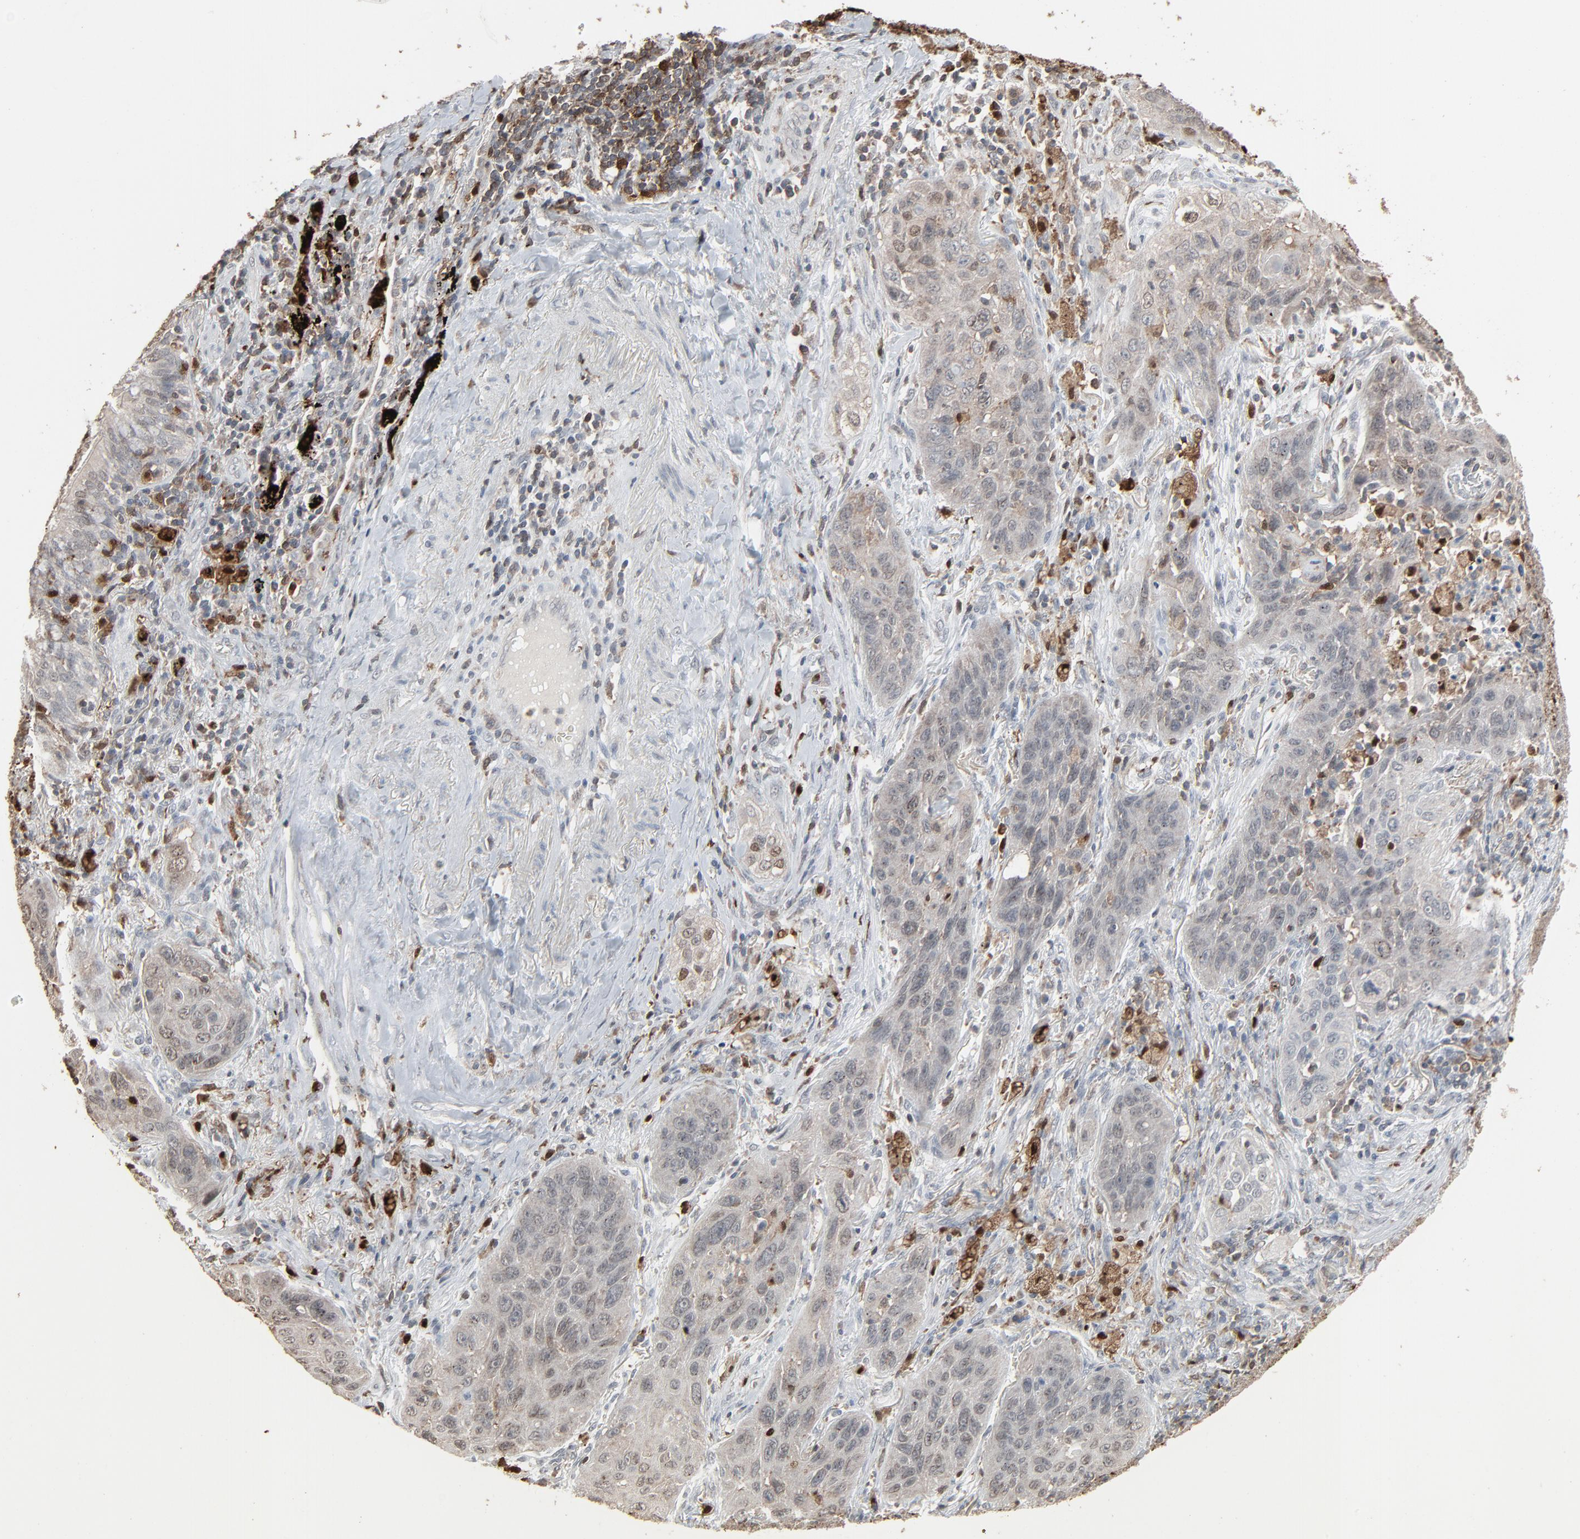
{"staining": {"intensity": "weak", "quantity": ">75%", "location": "cytoplasmic/membranous,nuclear"}, "tissue": "lung cancer", "cell_type": "Tumor cells", "image_type": "cancer", "snomed": [{"axis": "morphology", "description": "Squamous cell carcinoma, NOS"}, {"axis": "topography", "description": "Lung"}], "caption": "Immunohistochemistry (IHC) of lung cancer shows low levels of weak cytoplasmic/membranous and nuclear staining in approximately >75% of tumor cells. (brown staining indicates protein expression, while blue staining denotes nuclei).", "gene": "DOCK8", "patient": {"sex": "female", "age": 67}}